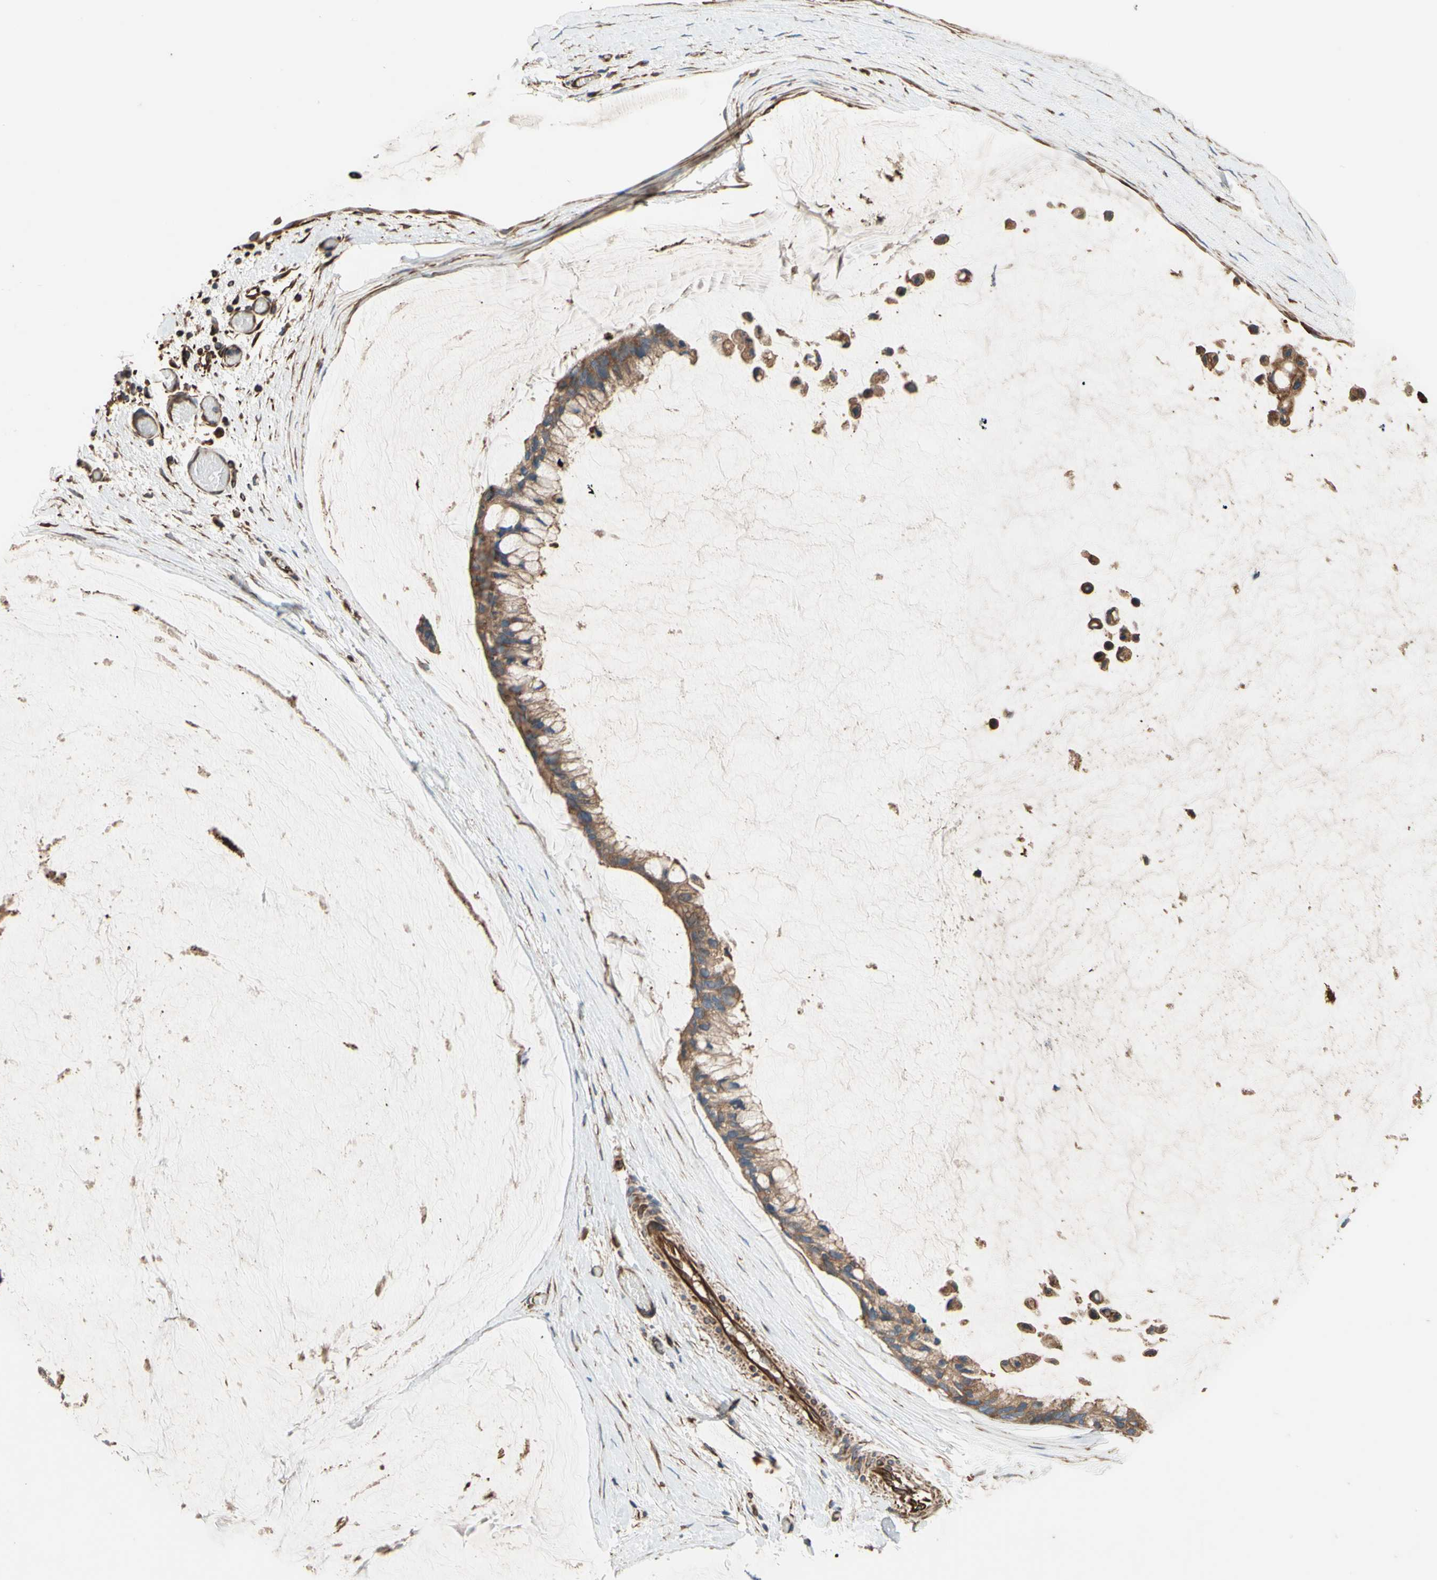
{"staining": {"intensity": "moderate", "quantity": ">75%", "location": "cytoplasmic/membranous"}, "tissue": "ovarian cancer", "cell_type": "Tumor cells", "image_type": "cancer", "snomed": [{"axis": "morphology", "description": "Cystadenocarcinoma, mucinous, NOS"}, {"axis": "topography", "description": "Ovary"}], "caption": "This is a micrograph of immunohistochemistry staining of ovarian cancer, which shows moderate expression in the cytoplasmic/membranous of tumor cells.", "gene": "TRAF2", "patient": {"sex": "female", "age": 39}}